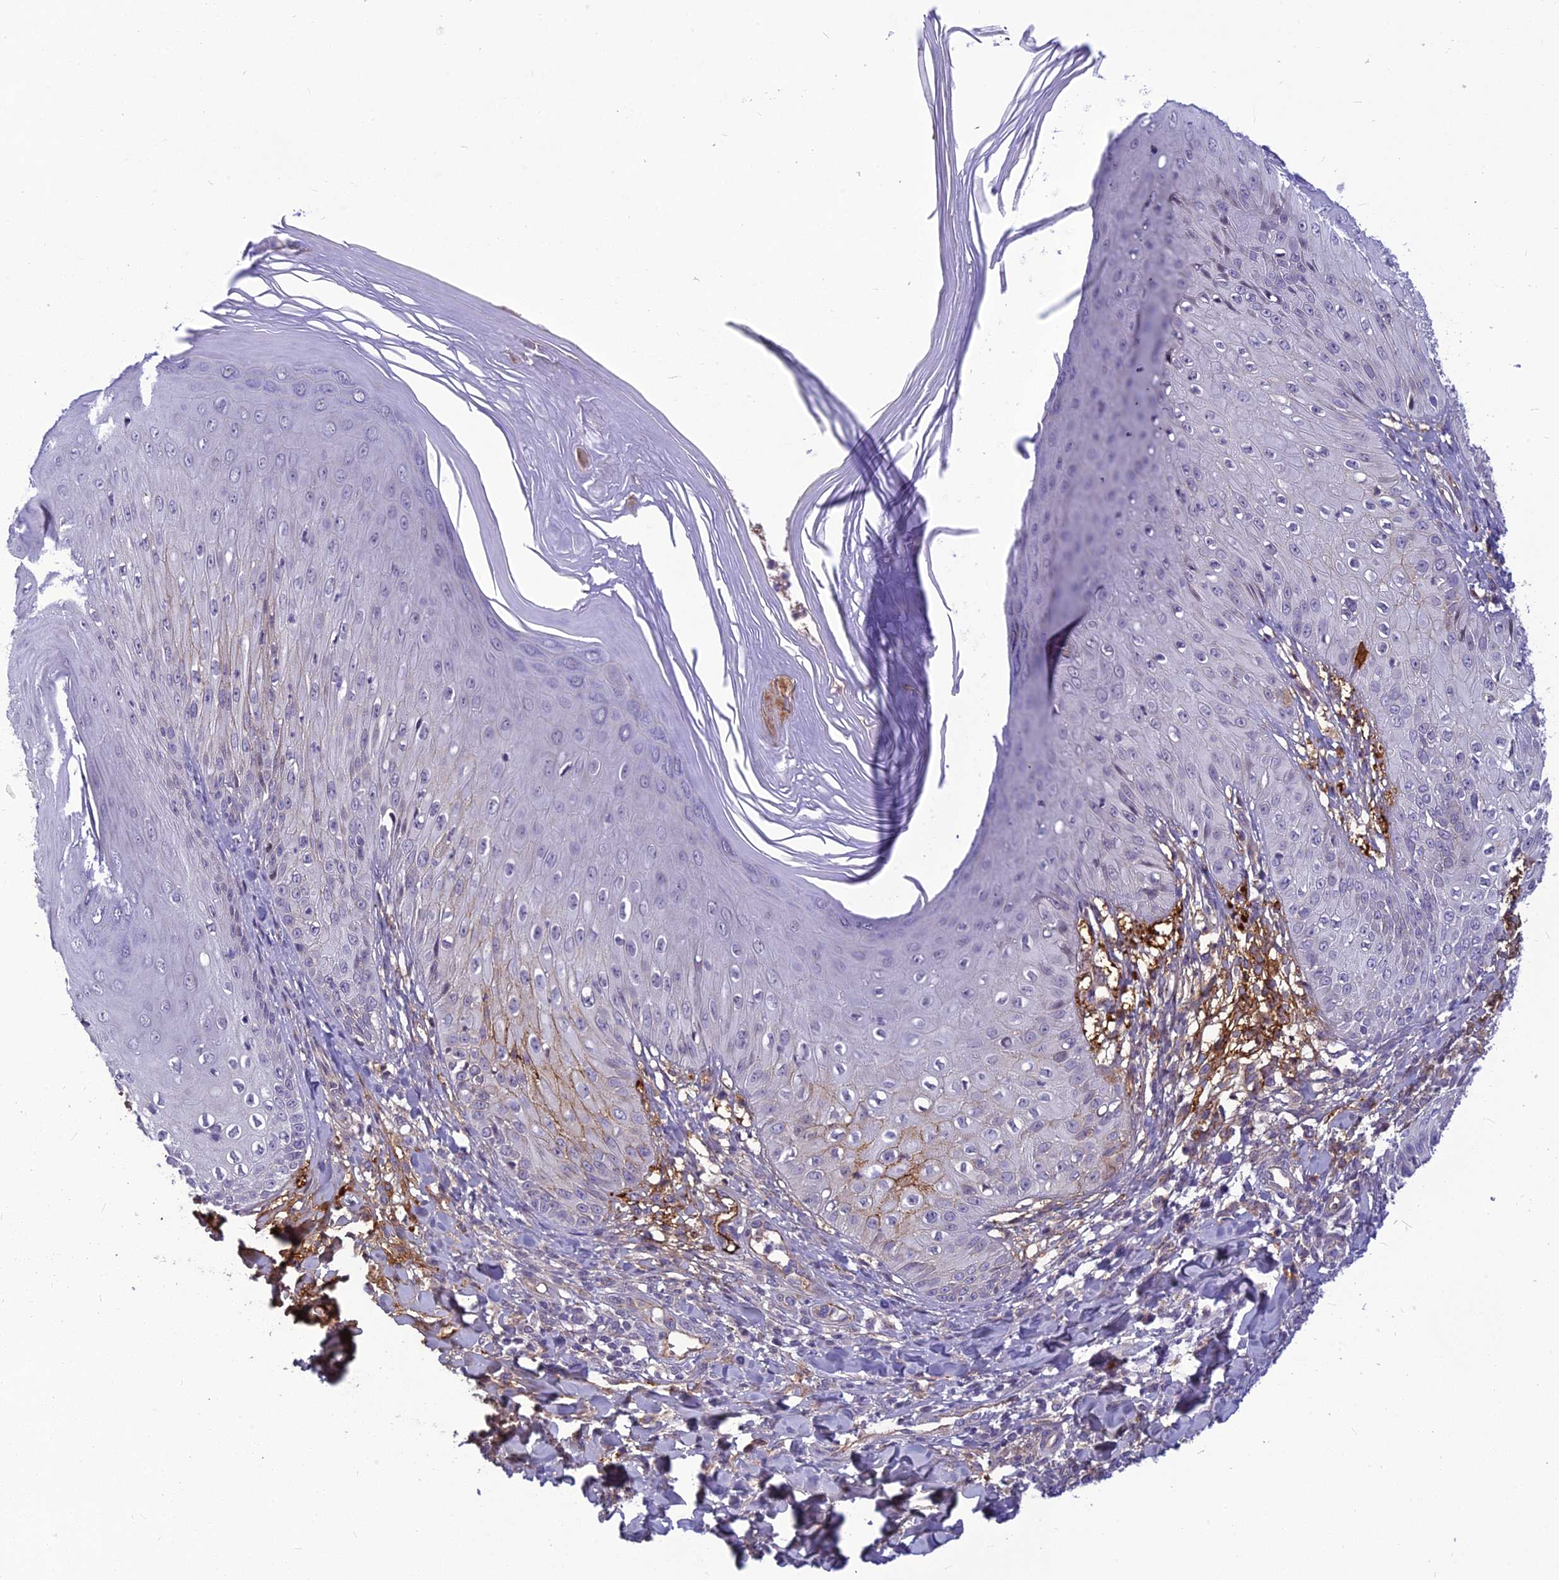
{"staining": {"intensity": "moderate", "quantity": "<25%", "location": "cytoplasmic/membranous"}, "tissue": "skin", "cell_type": "Epidermal cells", "image_type": "normal", "snomed": [{"axis": "morphology", "description": "Normal tissue, NOS"}, {"axis": "morphology", "description": "Inflammation, NOS"}, {"axis": "topography", "description": "Soft tissue"}, {"axis": "topography", "description": "Anal"}], "caption": "Brown immunohistochemical staining in benign skin displays moderate cytoplasmic/membranous positivity in about <25% of epidermal cells.", "gene": "CLEC11A", "patient": {"sex": "female", "age": 15}}